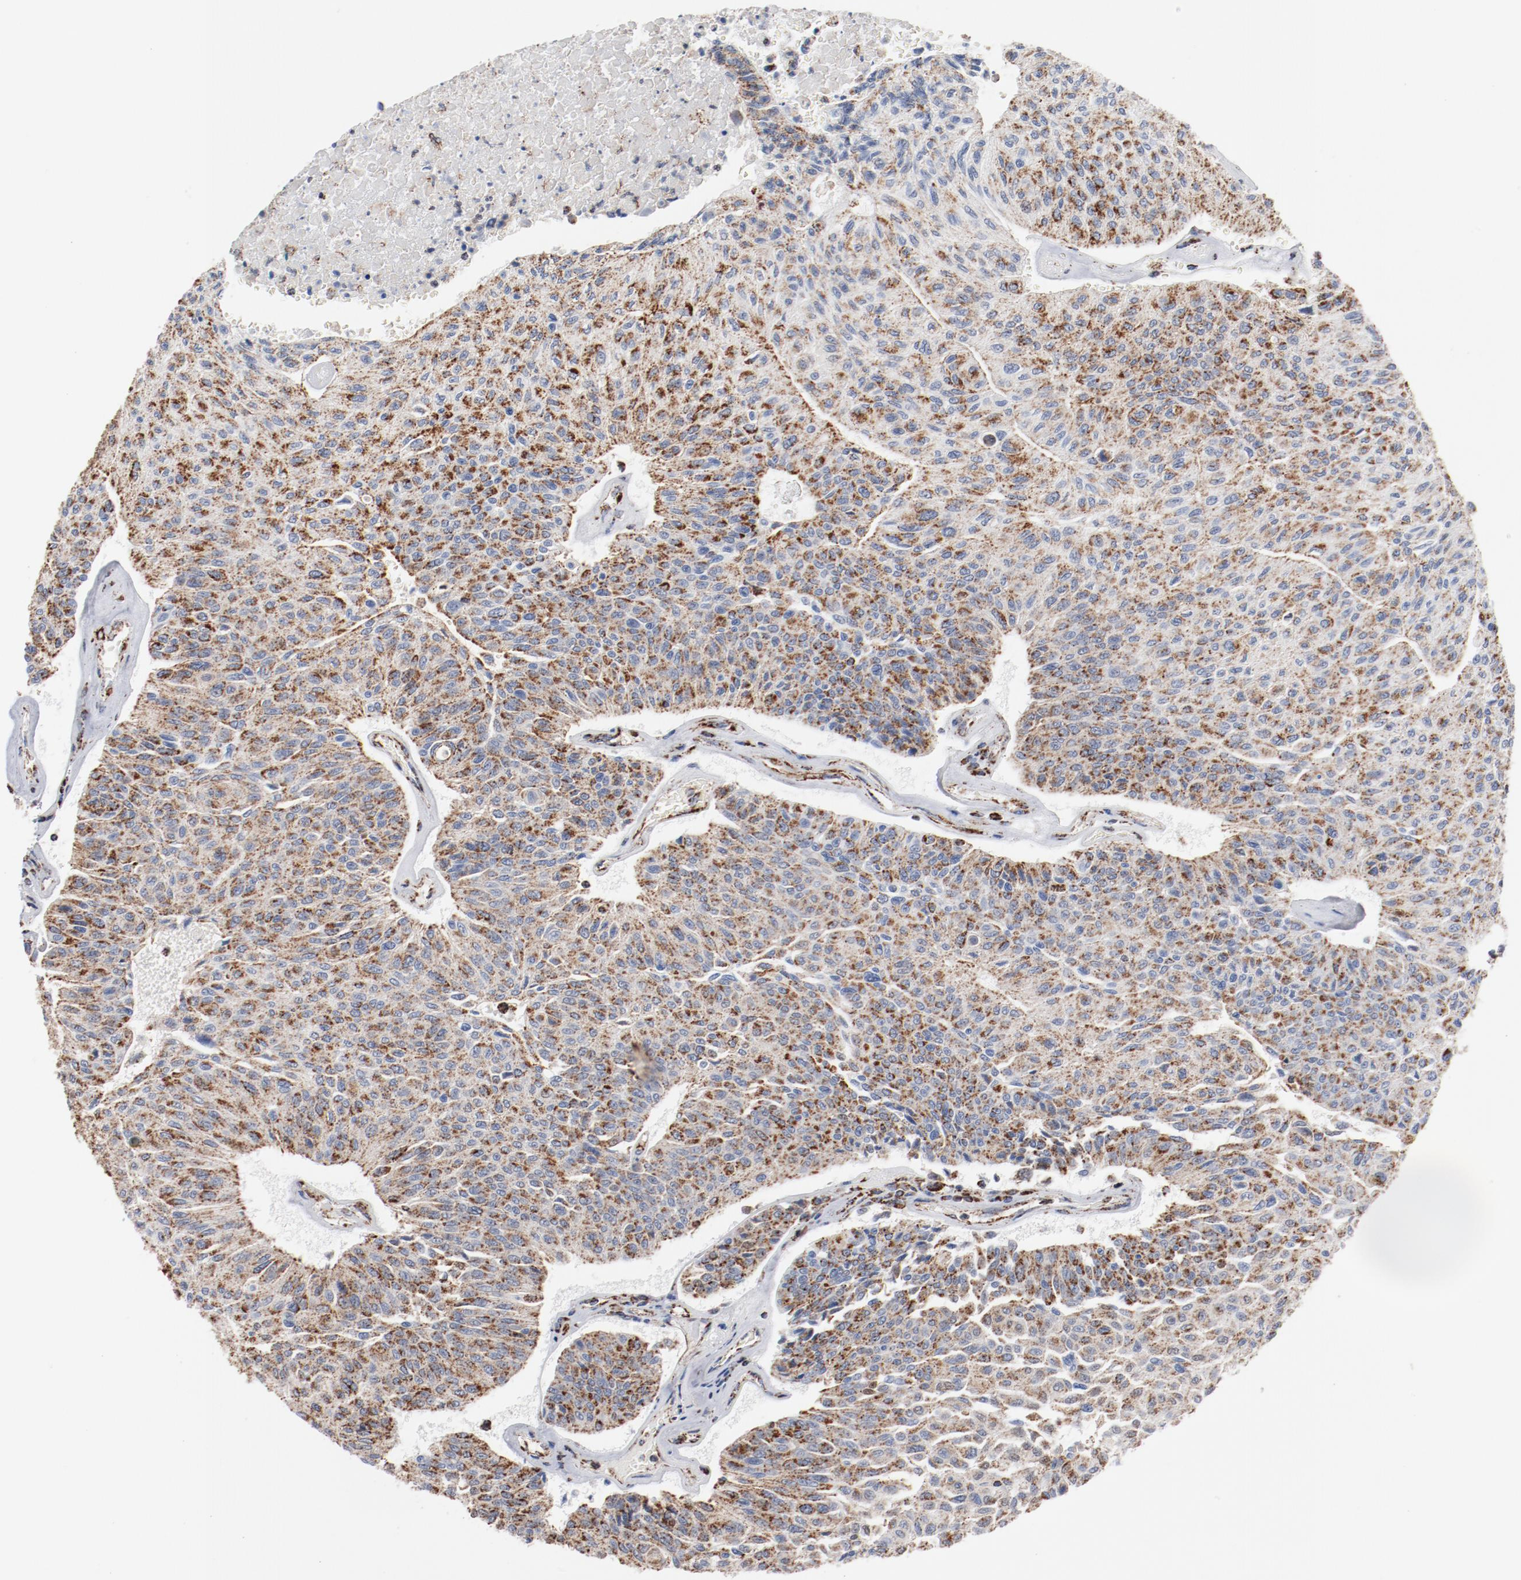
{"staining": {"intensity": "moderate", "quantity": ">75%", "location": "cytoplasmic/membranous"}, "tissue": "urothelial cancer", "cell_type": "Tumor cells", "image_type": "cancer", "snomed": [{"axis": "morphology", "description": "Urothelial carcinoma, High grade"}, {"axis": "topography", "description": "Urinary bladder"}], "caption": "The photomicrograph exhibits staining of urothelial cancer, revealing moderate cytoplasmic/membranous protein staining (brown color) within tumor cells. Nuclei are stained in blue.", "gene": "NDUFS4", "patient": {"sex": "male", "age": 66}}